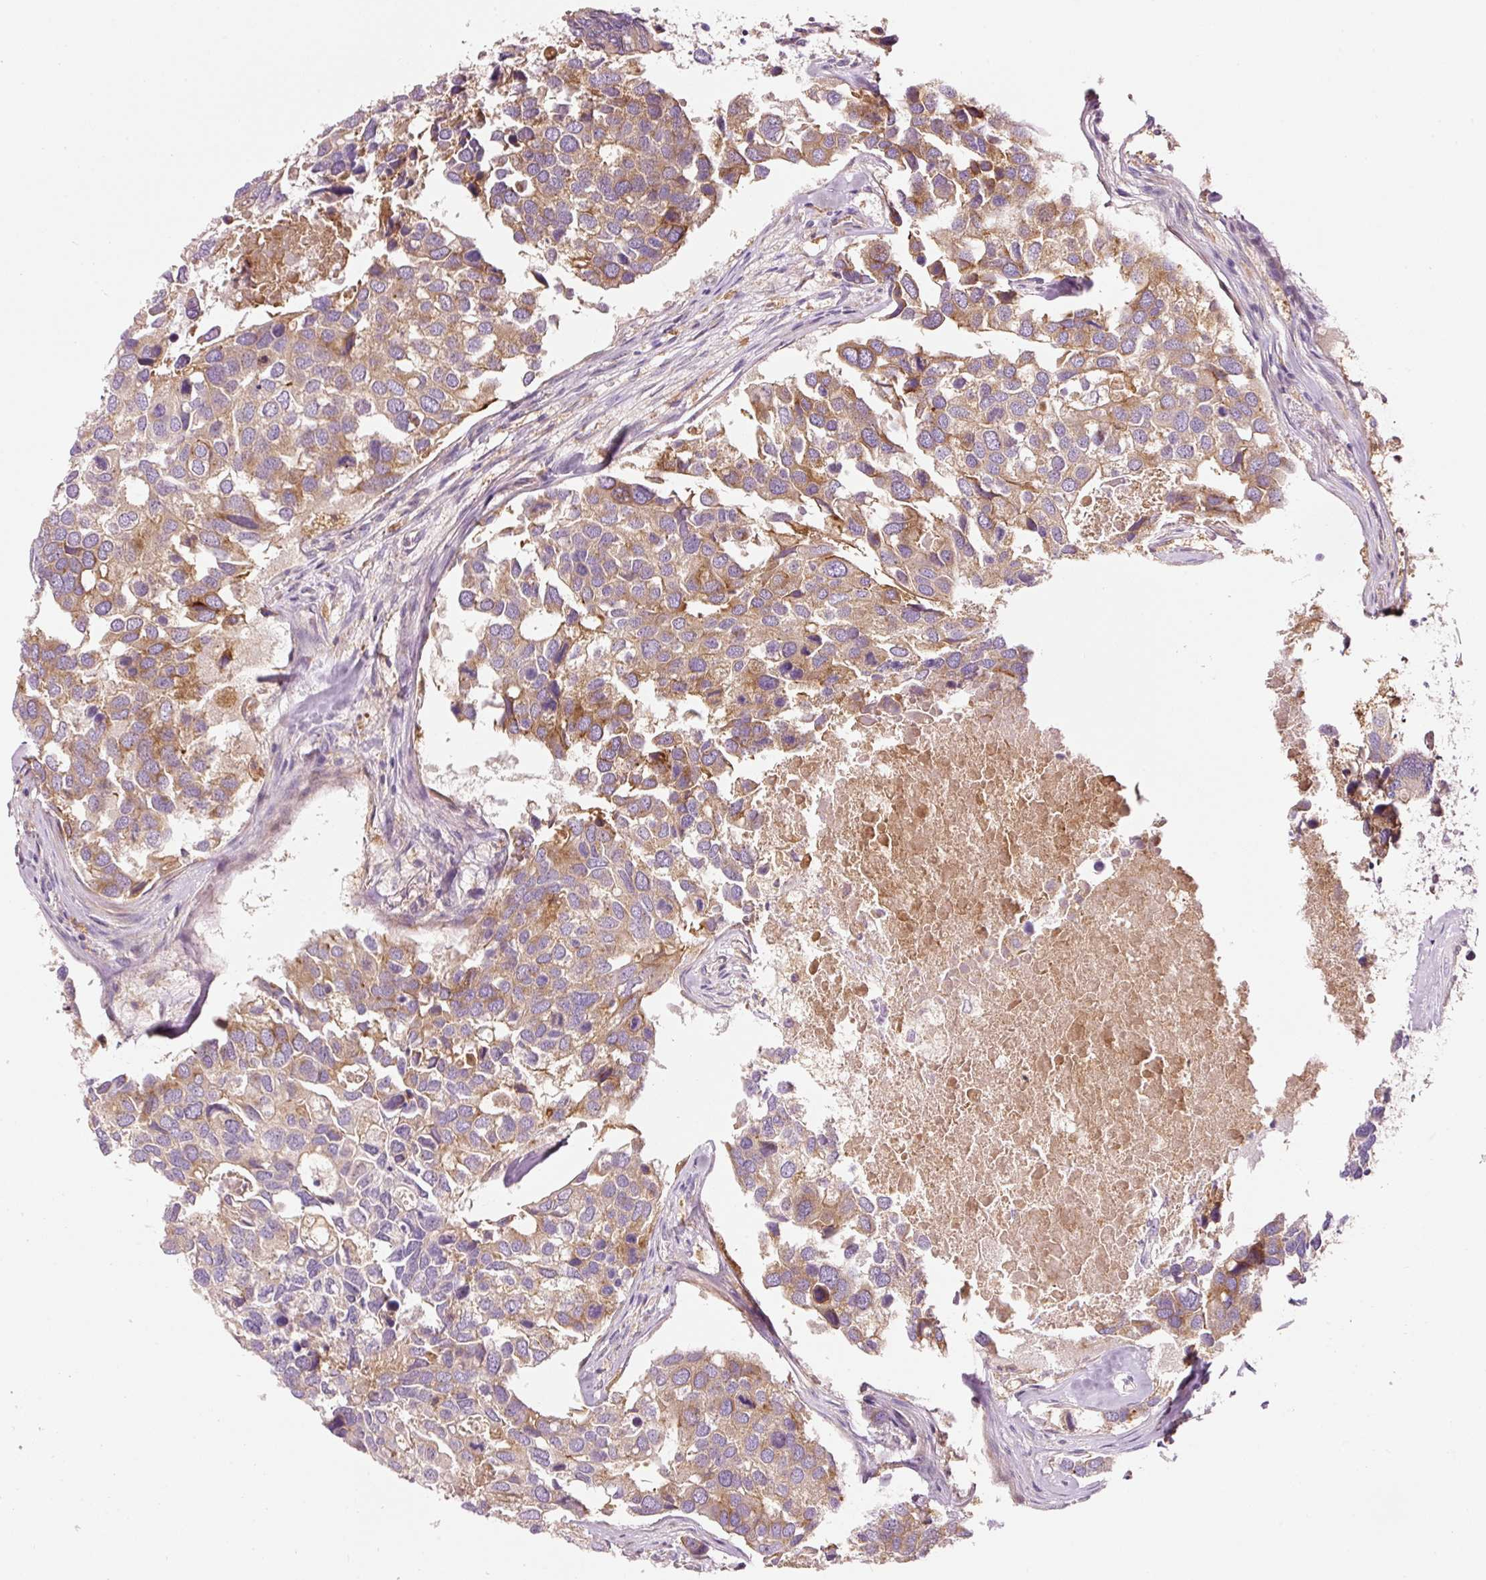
{"staining": {"intensity": "moderate", "quantity": ">75%", "location": "cytoplasmic/membranous"}, "tissue": "breast cancer", "cell_type": "Tumor cells", "image_type": "cancer", "snomed": [{"axis": "morphology", "description": "Duct carcinoma"}, {"axis": "topography", "description": "Breast"}], "caption": "Immunohistochemical staining of breast cancer demonstrates medium levels of moderate cytoplasmic/membranous expression in approximately >75% of tumor cells.", "gene": "NAPA", "patient": {"sex": "female", "age": 83}}